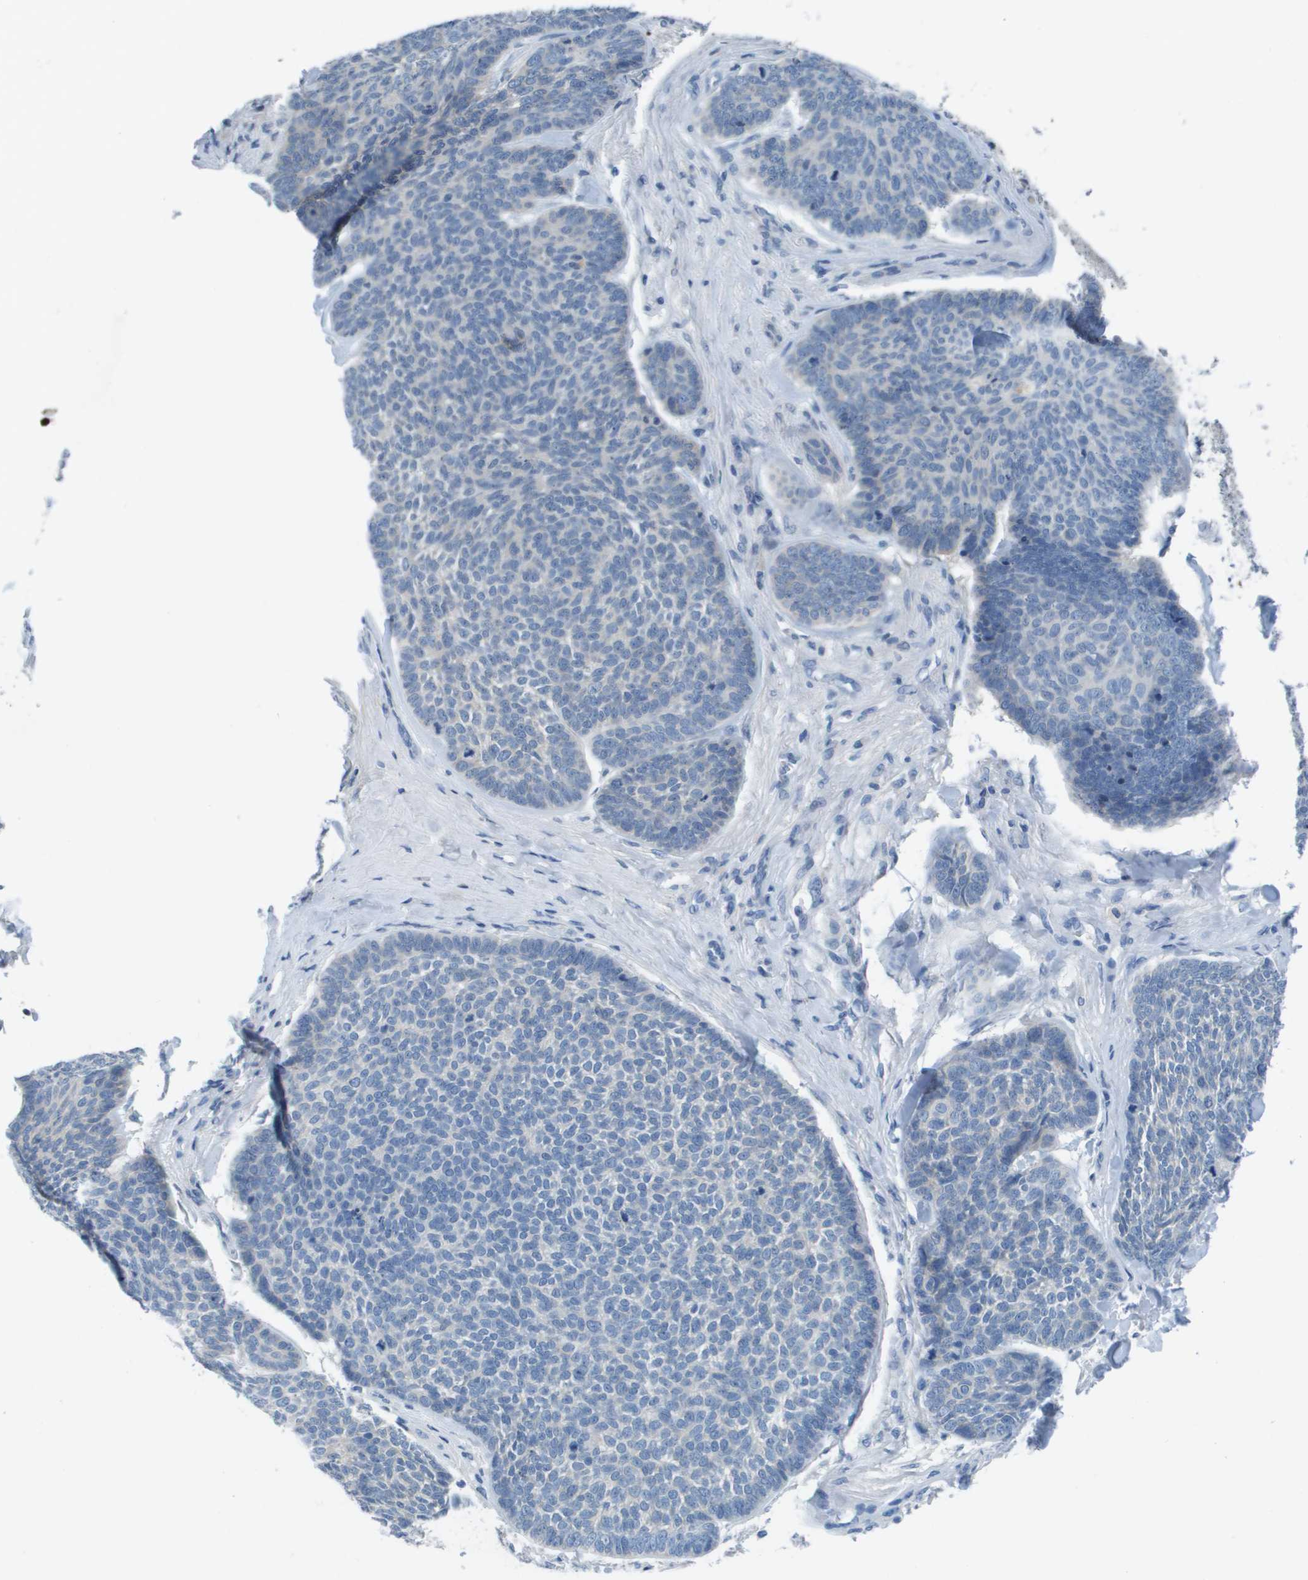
{"staining": {"intensity": "negative", "quantity": "none", "location": "none"}, "tissue": "skin cancer", "cell_type": "Tumor cells", "image_type": "cancer", "snomed": [{"axis": "morphology", "description": "Basal cell carcinoma"}, {"axis": "topography", "description": "Skin"}], "caption": "Immunohistochemistry (IHC) micrograph of neoplastic tissue: basal cell carcinoma (skin) stained with DAB (3,3'-diaminobenzidine) exhibits no significant protein staining in tumor cells.", "gene": "NCS1", "patient": {"sex": "male", "age": 84}}